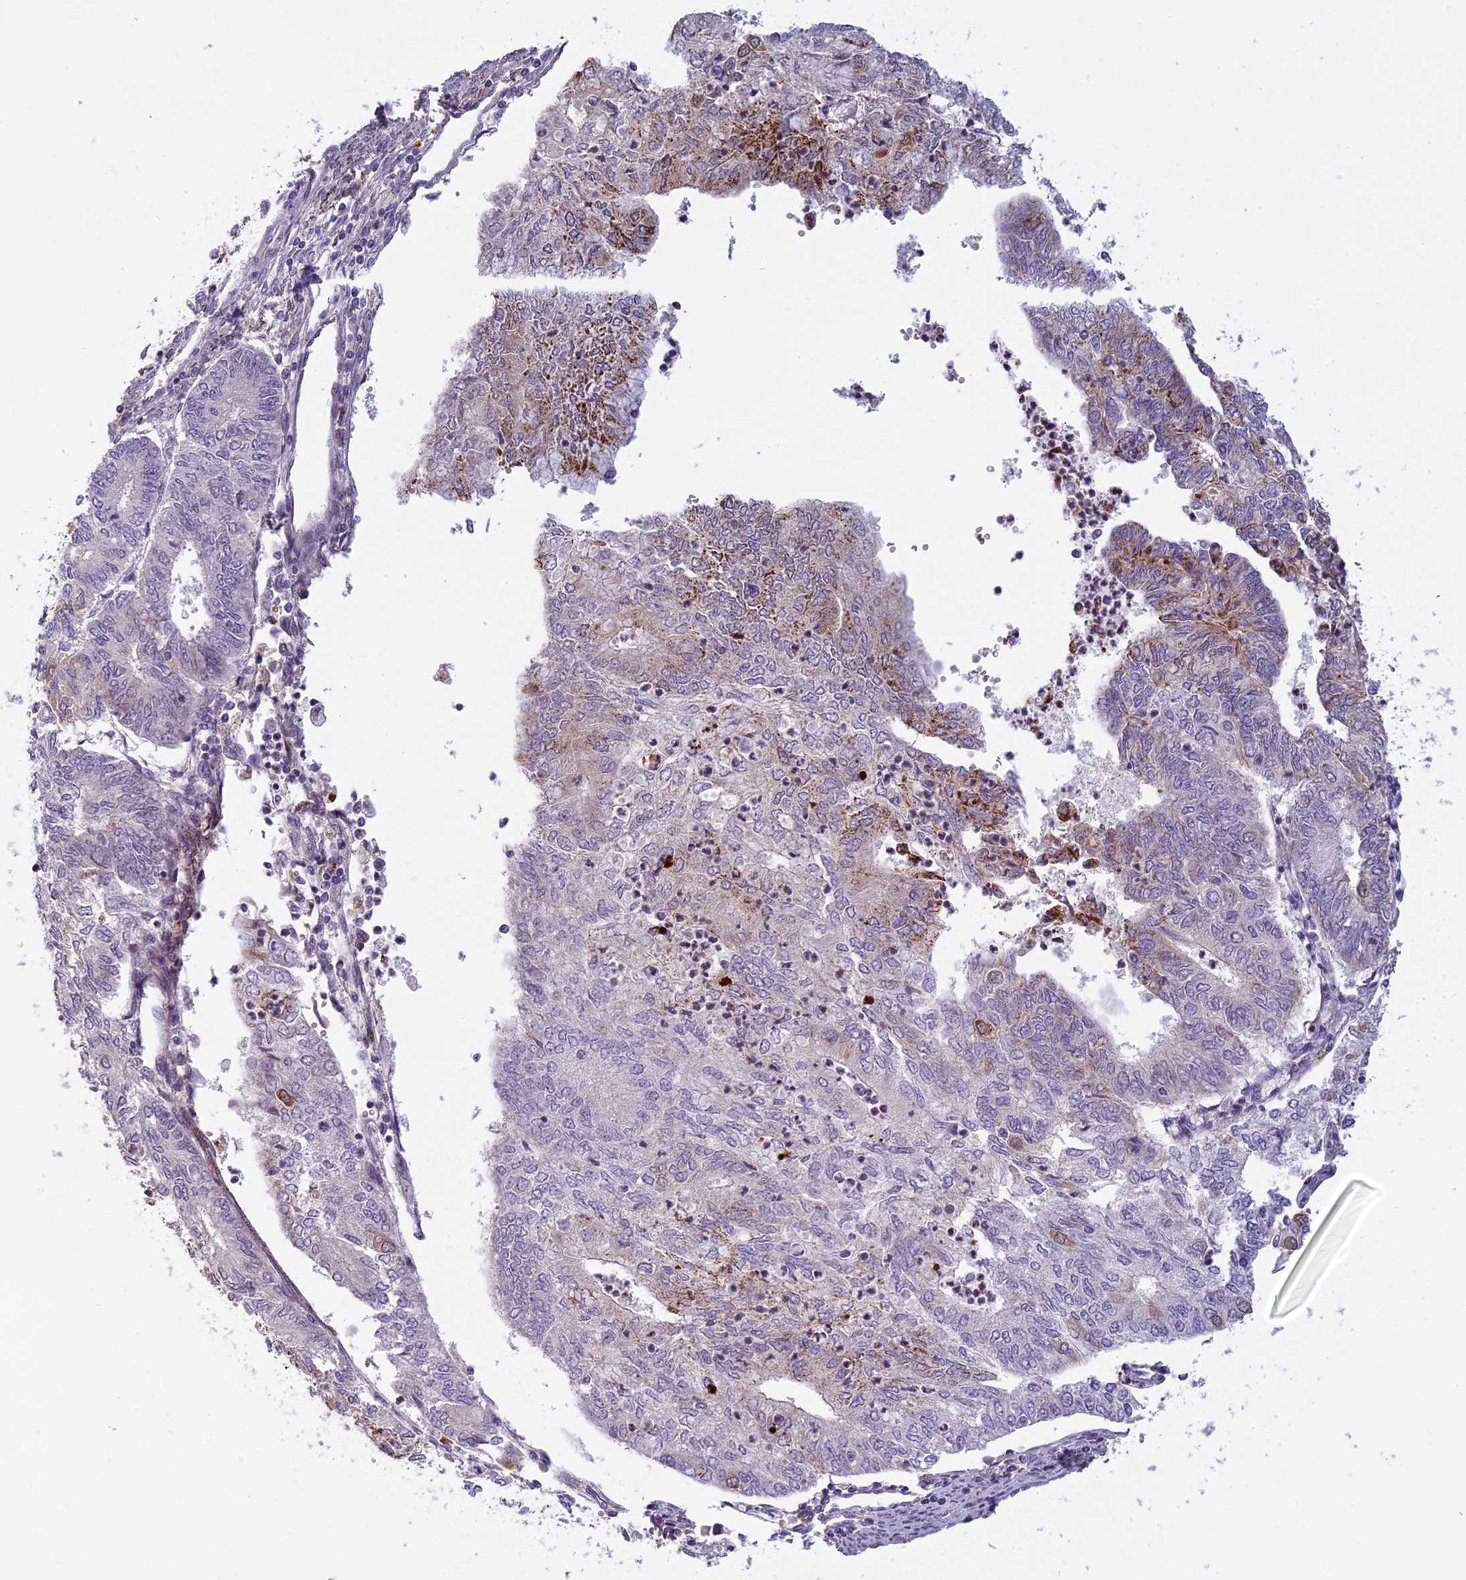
{"staining": {"intensity": "moderate", "quantity": "<25%", "location": "cytoplasmic/membranous"}, "tissue": "endometrial cancer", "cell_type": "Tumor cells", "image_type": "cancer", "snomed": [{"axis": "morphology", "description": "Adenocarcinoma, NOS"}, {"axis": "topography", "description": "Endometrium"}], "caption": "A brown stain shows moderate cytoplasmic/membranous staining of a protein in human endometrial adenocarcinoma tumor cells.", "gene": "SEMA7A", "patient": {"sex": "female", "age": 68}}